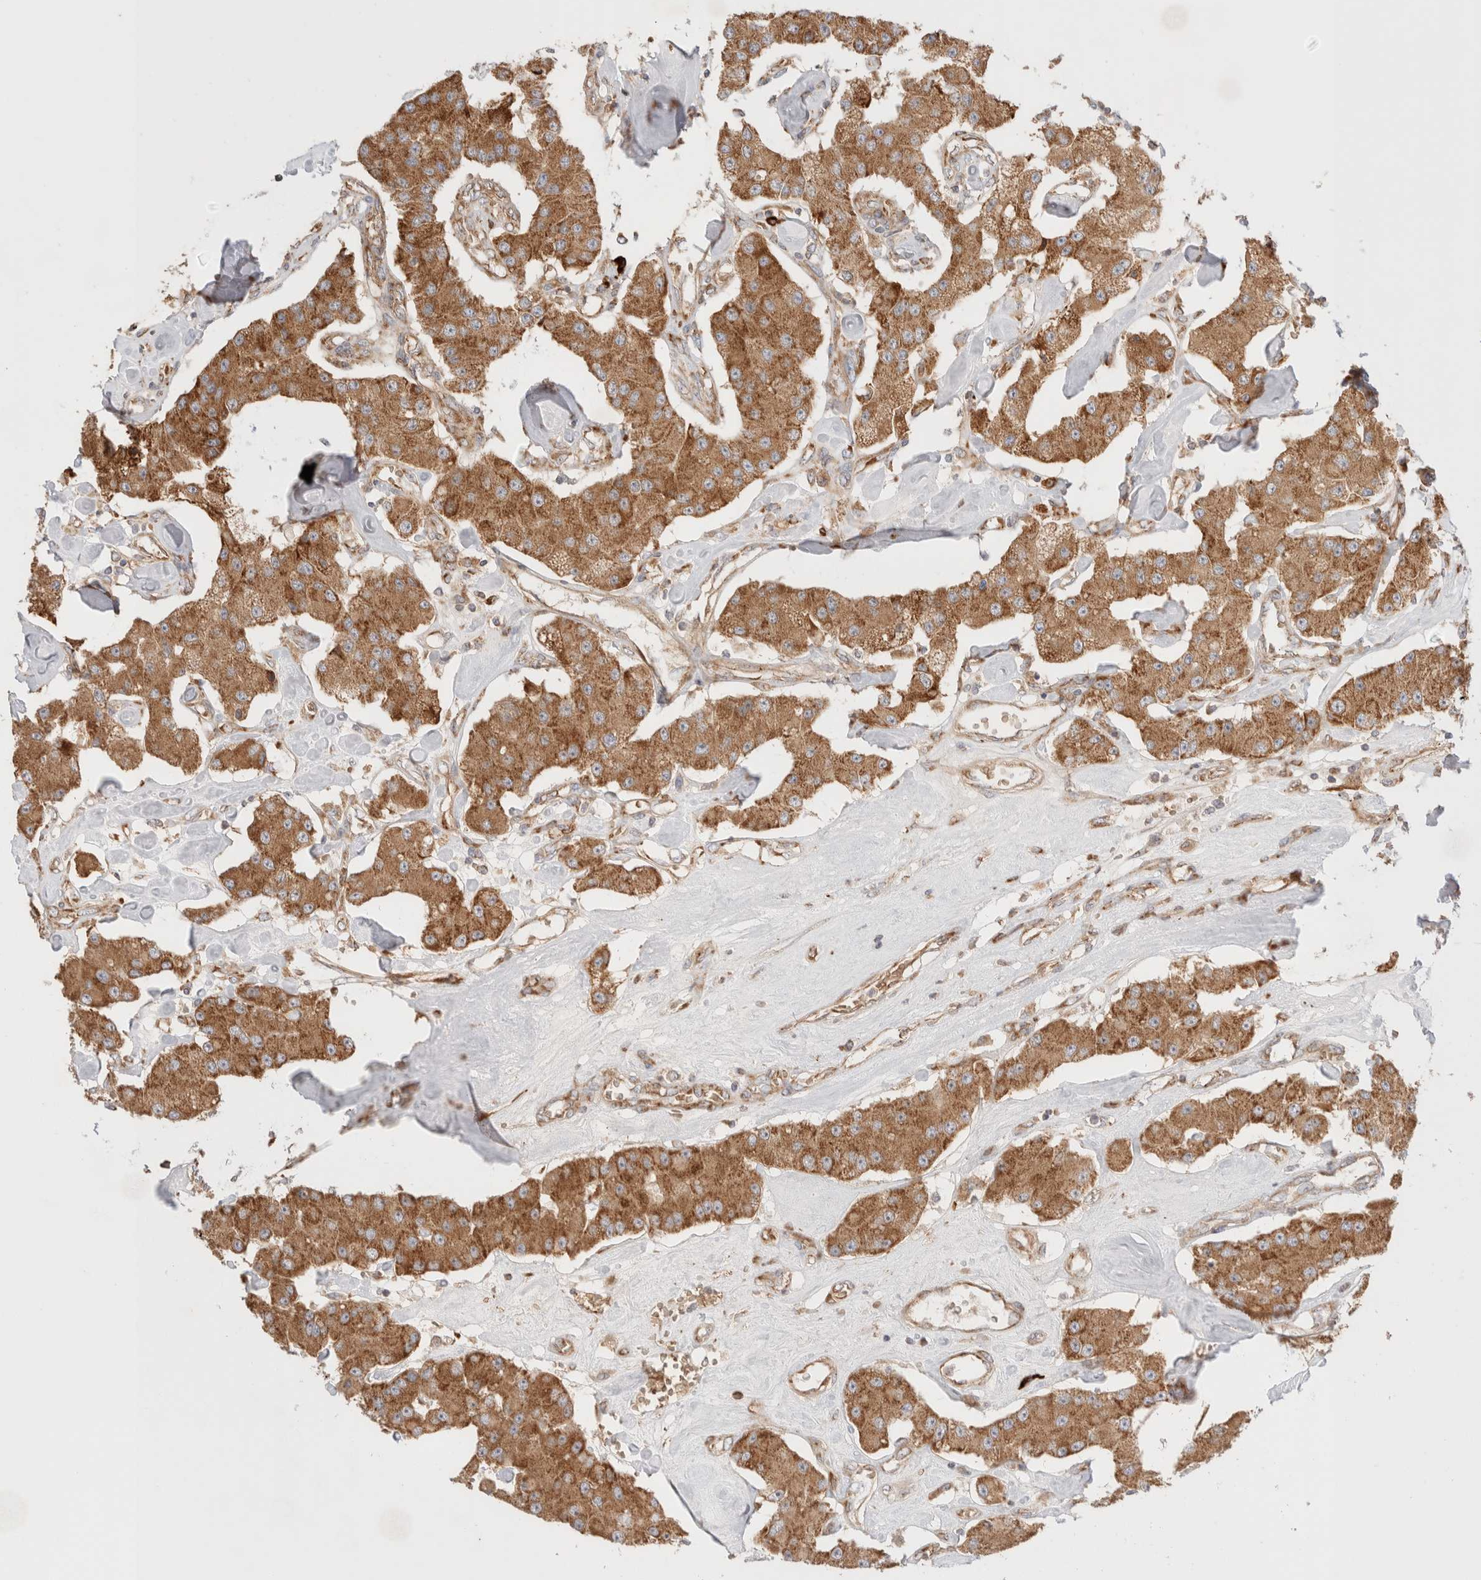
{"staining": {"intensity": "moderate", "quantity": ">75%", "location": "cytoplasmic/membranous"}, "tissue": "carcinoid", "cell_type": "Tumor cells", "image_type": "cancer", "snomed": [{"axis": "morphology", "description": "Carcinoid, malignant, NOS"}, {"axis": "topography", "description": "Pancreas"}], "caption": "Protein positivity by immunohistochemistry (IHC) exhibits moderate cytoplasmic/membranous expression in approximately >75% of tumor cells in carcinoid (malignant). (IHC, brightfield microscopy, high magnification).", "gene": "UTS2B", "patient": {"sex": "male", "age": 41}}